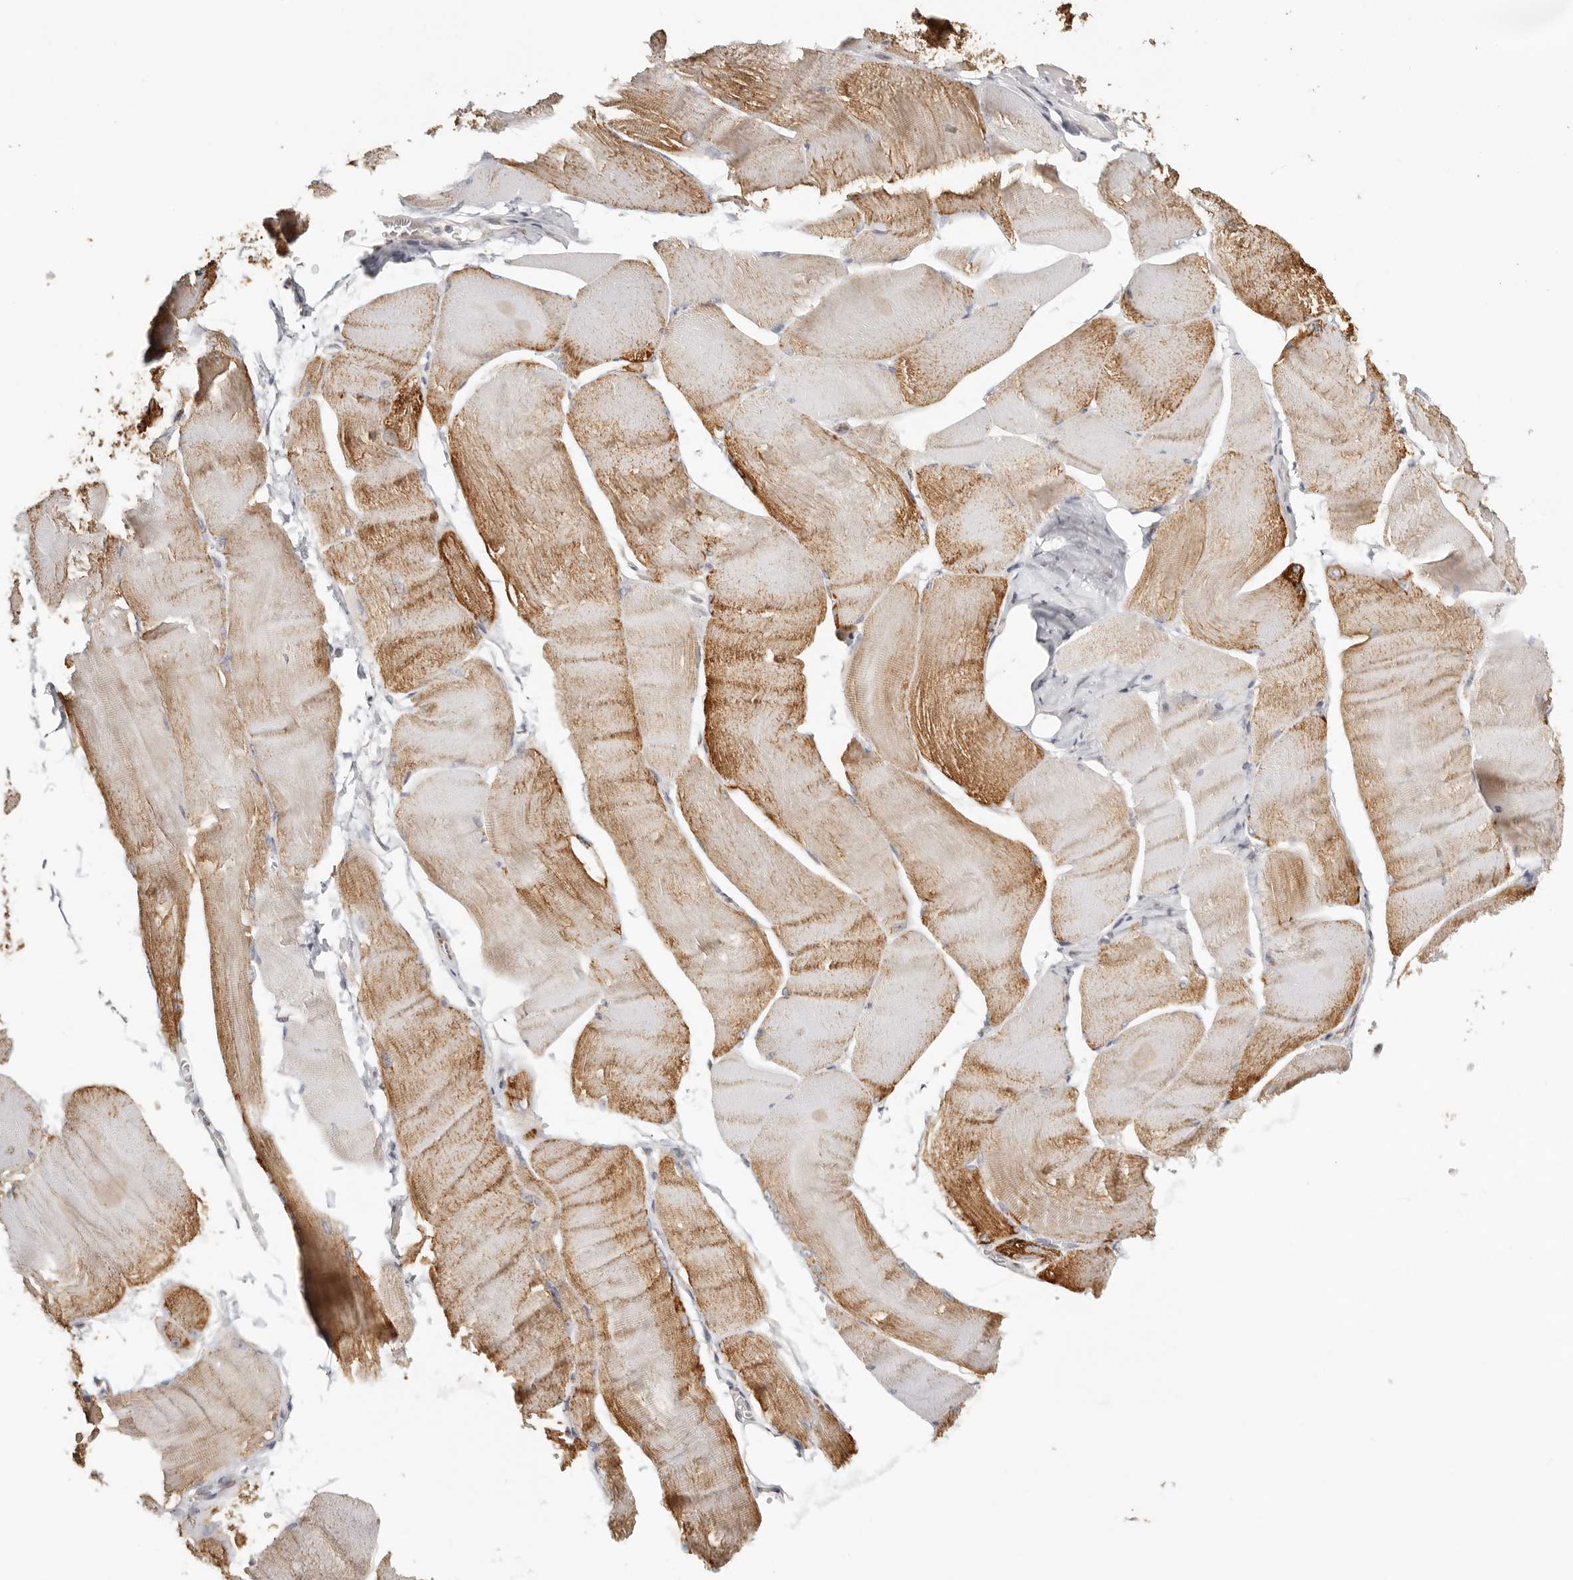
{"staining": {"intensity": "moderate", "quantity": "25%-75%", "location": "cytoplasmic/membranous"}, "tissue": "skeletal muscle", "cell_type": "Myocytes", "image_type": "normal", "snomed": [{"axis": "morphology", "description": "Normal tissue, NOS"}, {"axis": "morphology", "description": "Basal cell carcinoma"}, {"axis": "topography", "description": "Skeletal muscle"}], "caption": "Immunohistochemistry of normal skeletal muscle exhibits medium levels of moderate cytoplasmic/membranous expression in about 25%-75% of myocytes.", "gene": "KDF1", "patient": {"sex": "female", "age": 64}}